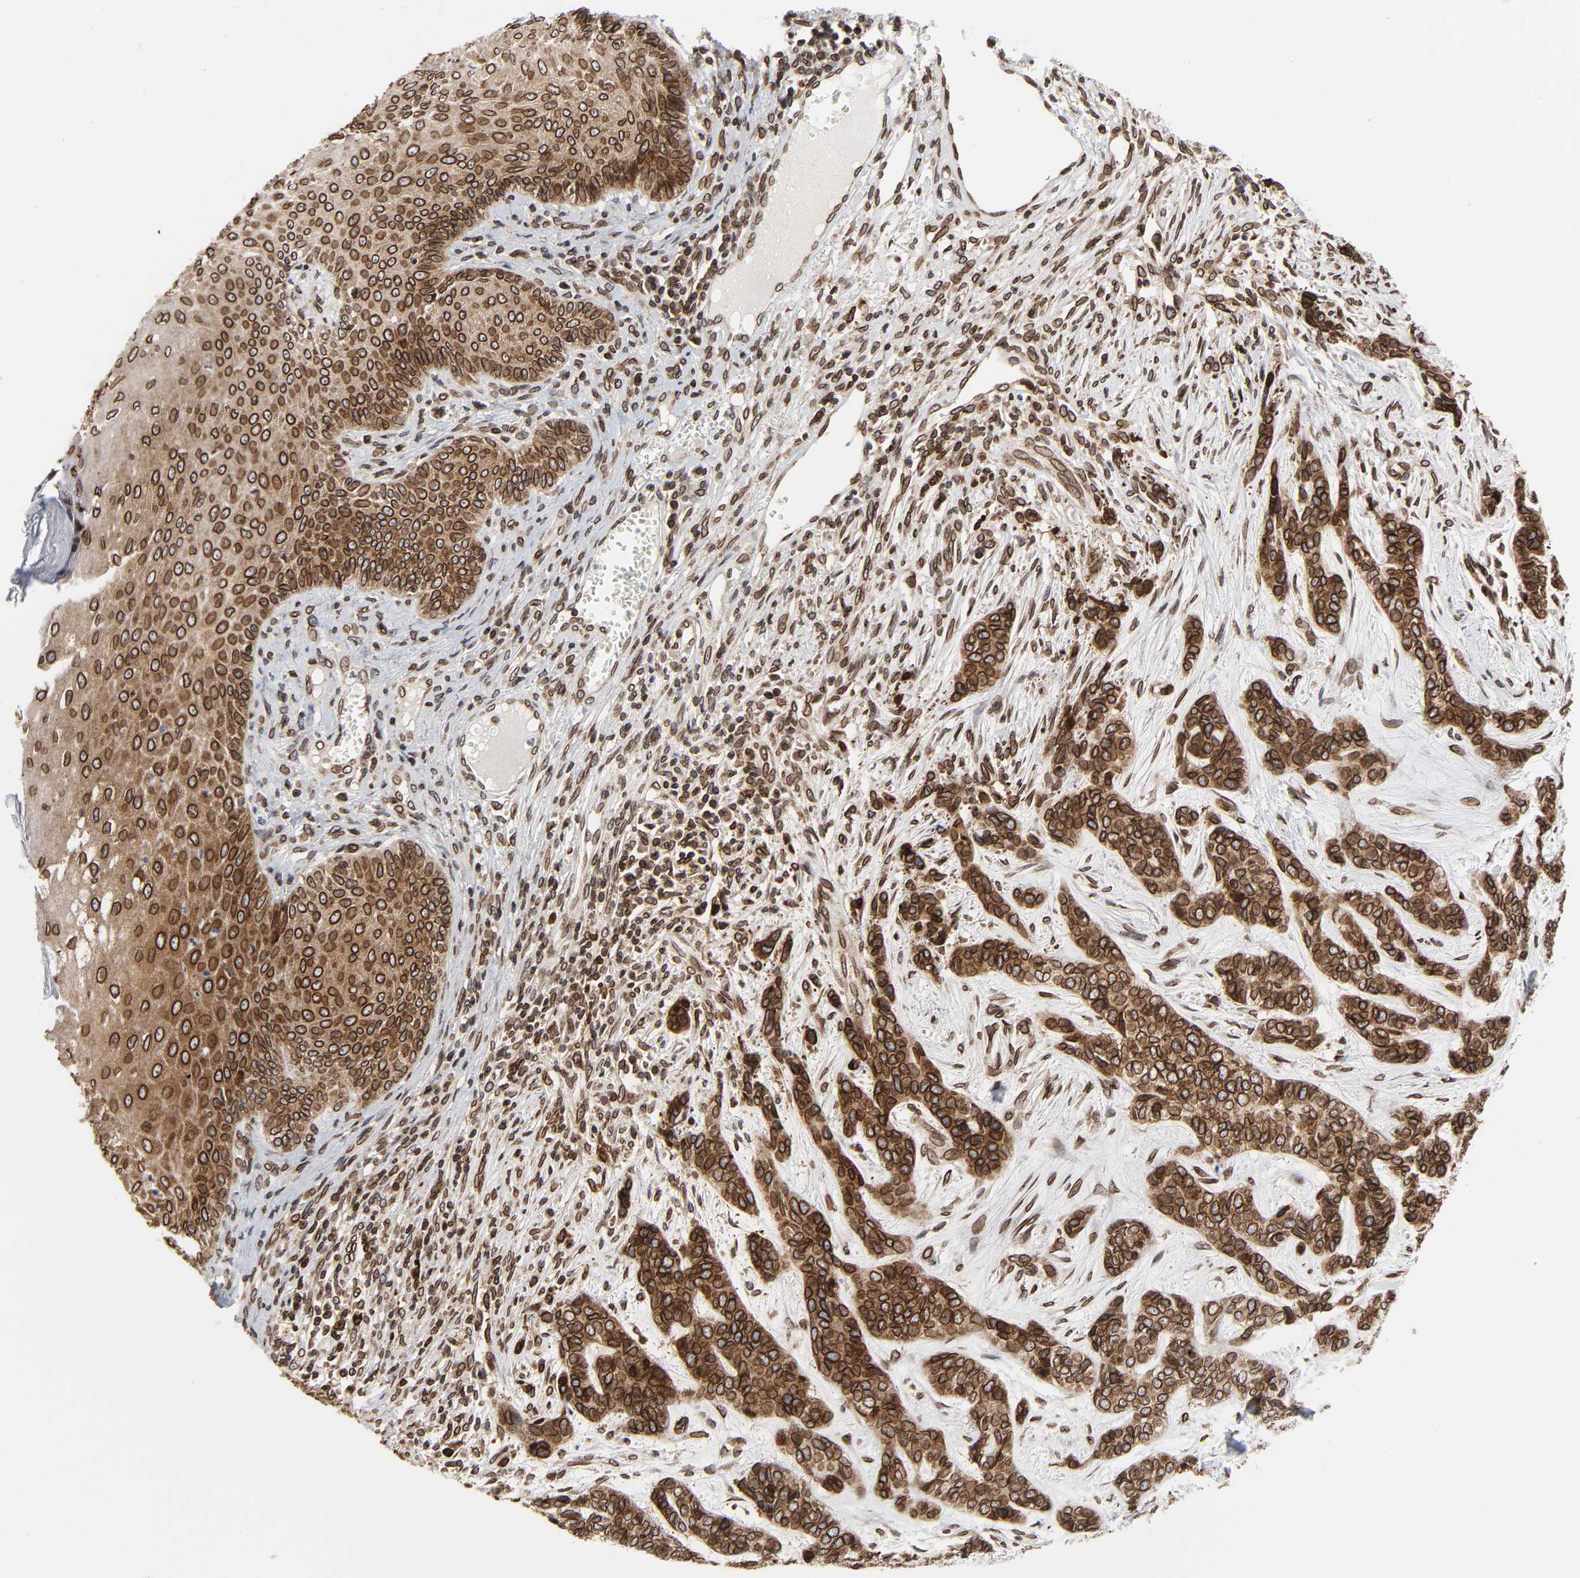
{"staining": {"intensity": "strong", "quantity": ">75%", "location": "cytoplasmic/membranous,nuclear"}, "tissue": "skin cancer", "cell_type": "Tumor cells", "image_type": "cancer", "snomed": [{"axis": "morphology", "description": "Basal cell carcinoma"}, {"axis": "topography", "description": "Skin"}], "caption": "A brown stain shows strong cytoplasmic/membranous and nuclear expression of a protein in human skin cancer tumor cells.", "gene": "RANGAP1", "patient": {"sex": "female", "age": 64}}